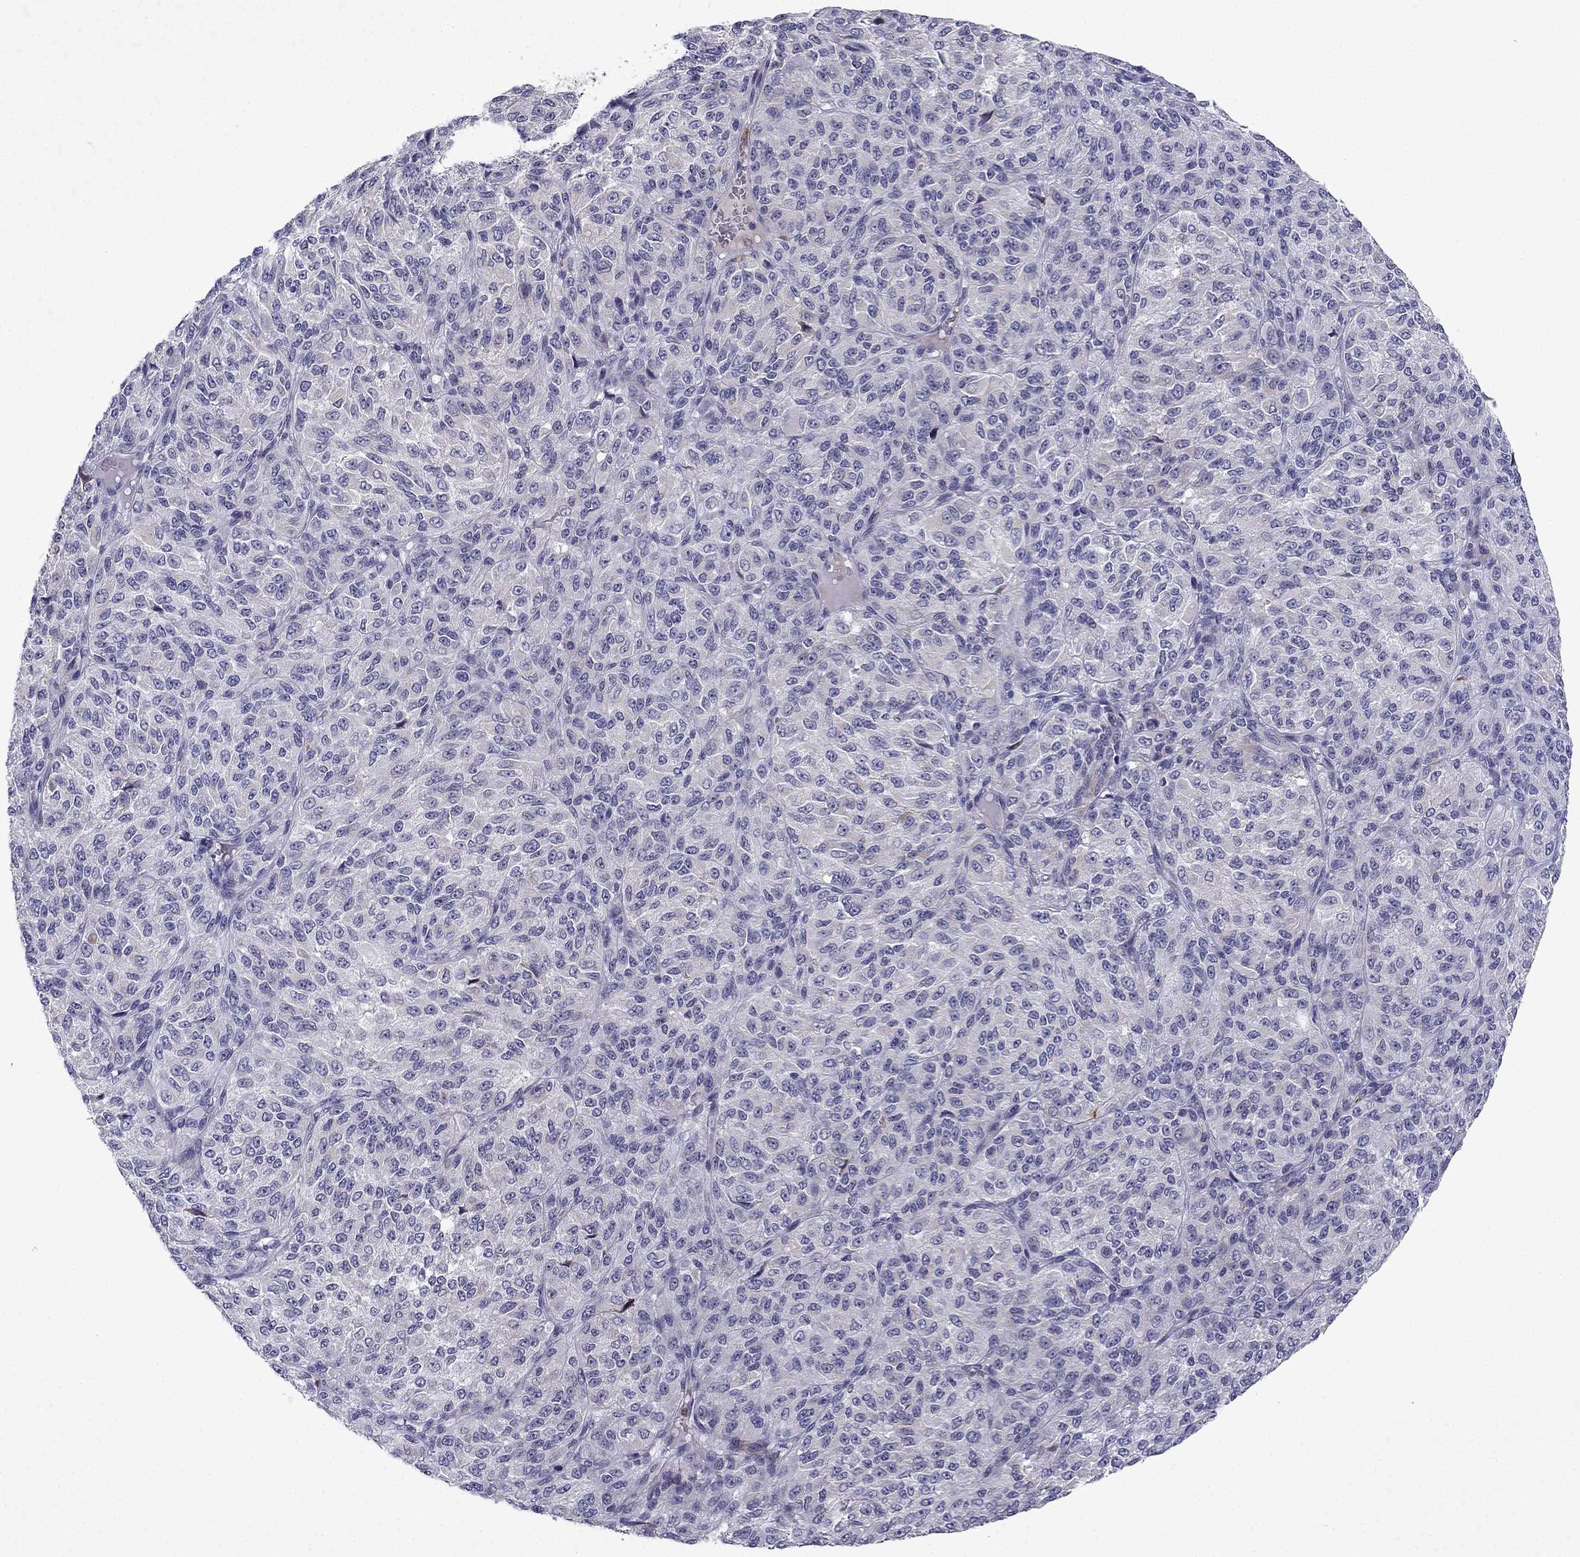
{"staining": {"intensity": "negative", "quantity": "none", "location": "none"}, "tissue": "melanoma", "cell_type": "Tumor cells", "image_type": "cancer", "snomed": [{"axis": "morphology", "description": "Malignant melanoma, Metastatic site"}, {"axis": "topography", "description": "Brain"}], "caption": "Immunohistochemical staining of melanoma shows no significant staining in tumor cells.", "gene": "SLC6A4", "patient": {"sex": "female", "age": 56}}